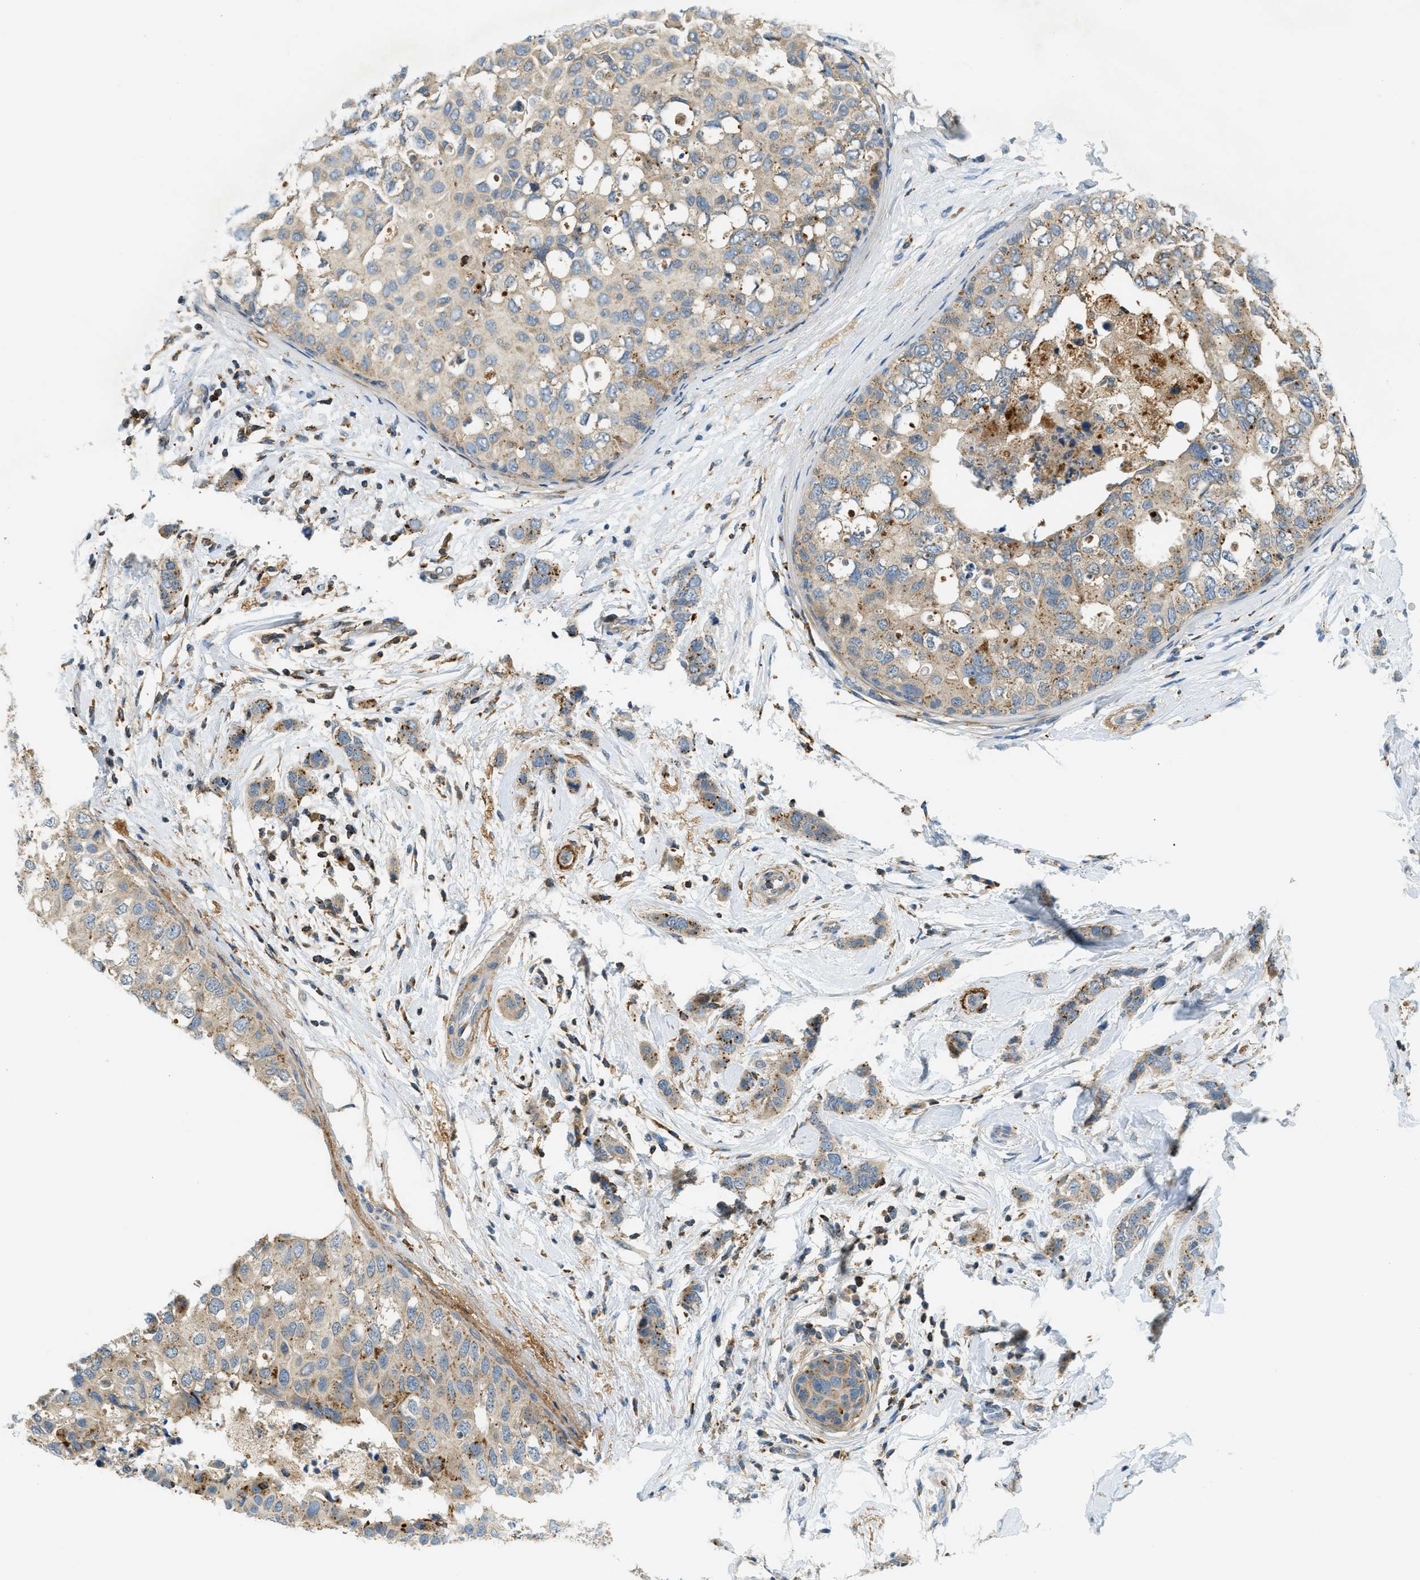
{"staining": {"intensity": "moderate", "quantity": "25%-75%", "location": "cytoplasmic/membranous"}, "tissue": "breast cancer", "cell_type": "Tumor cells", "image_type": "cancer", "snomed": [{"axis": "morphology", "description": "Duct carcinoma"}, {"axis": "topography", "description": "Breast"}], "caption": "Immunohistochemistry of breast invasive ductal carcinoma displays medium levels of moderate cytoplasmic/membranous positivity in approximately 25%-75% of tumor cells. The staining was performed using DAB (3,3'-diaminobenzidine) to visualize the protein expression in brown, while the nuclei were stained in blue with hematoxylin (Magnification: 20x).", "gene": "PLBD2", "patient": {"sex": "female", "age": 50}}